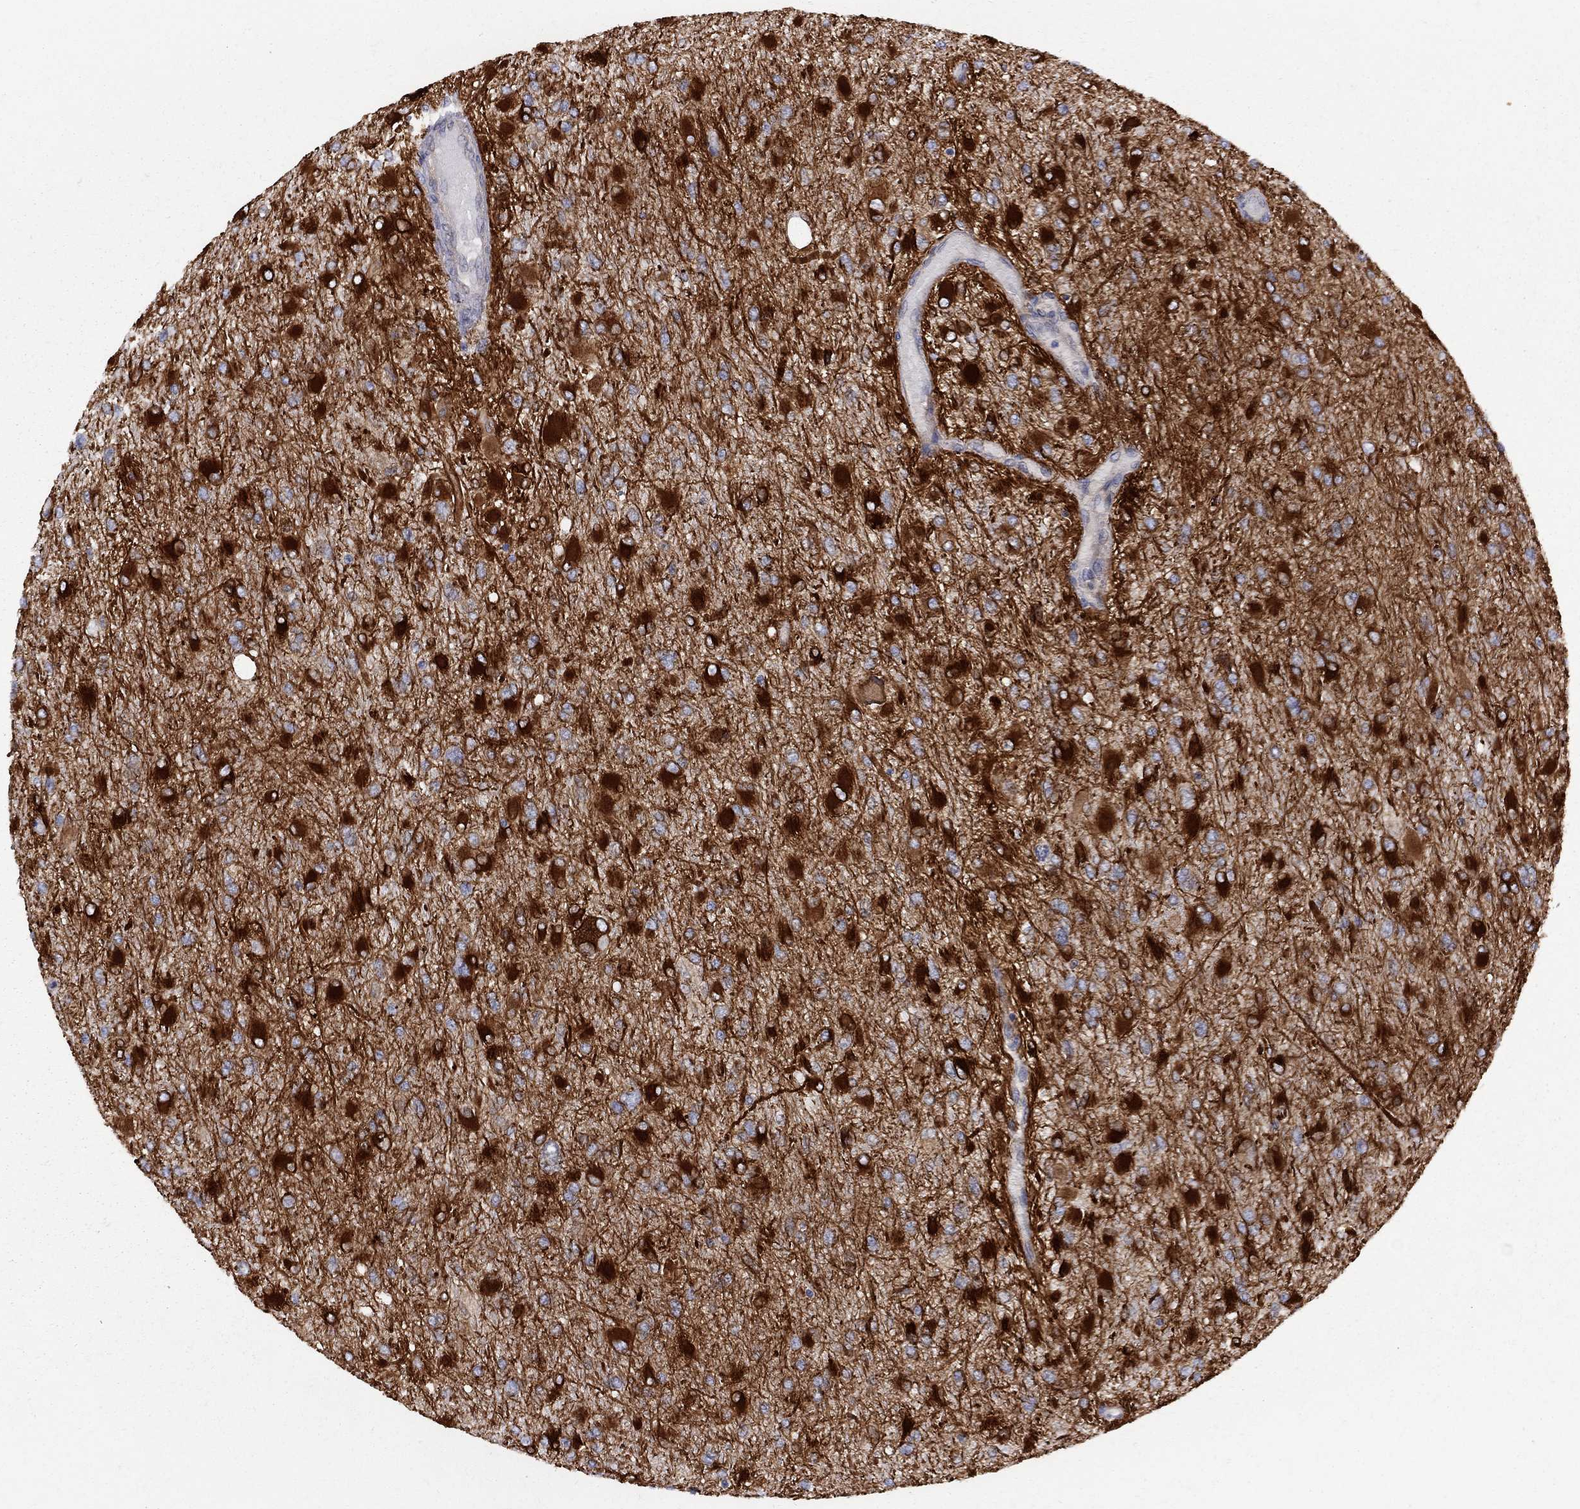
{"staining": {"intensity": "strong", "quantity": ">75%", "location": "cytoplasmic/membranous"}, "tissue": "glioma", "cell_type": "Tumor cells", "image_type": "cancer", "snomed": [{"axis": "morphology", "description": "Glioma, malignant, High grade"}, {"axis": "topography", "description": "Cerebral cortex"}], "caption": "The photomicrograph exhibits immunohistochemical staining of glioma. There is strong cytoplasmic/membranous expression is identified in approximately >75% of tumor cells.", "gene": "MTHFR", "patient": {"sex": "female", "age": 36}}